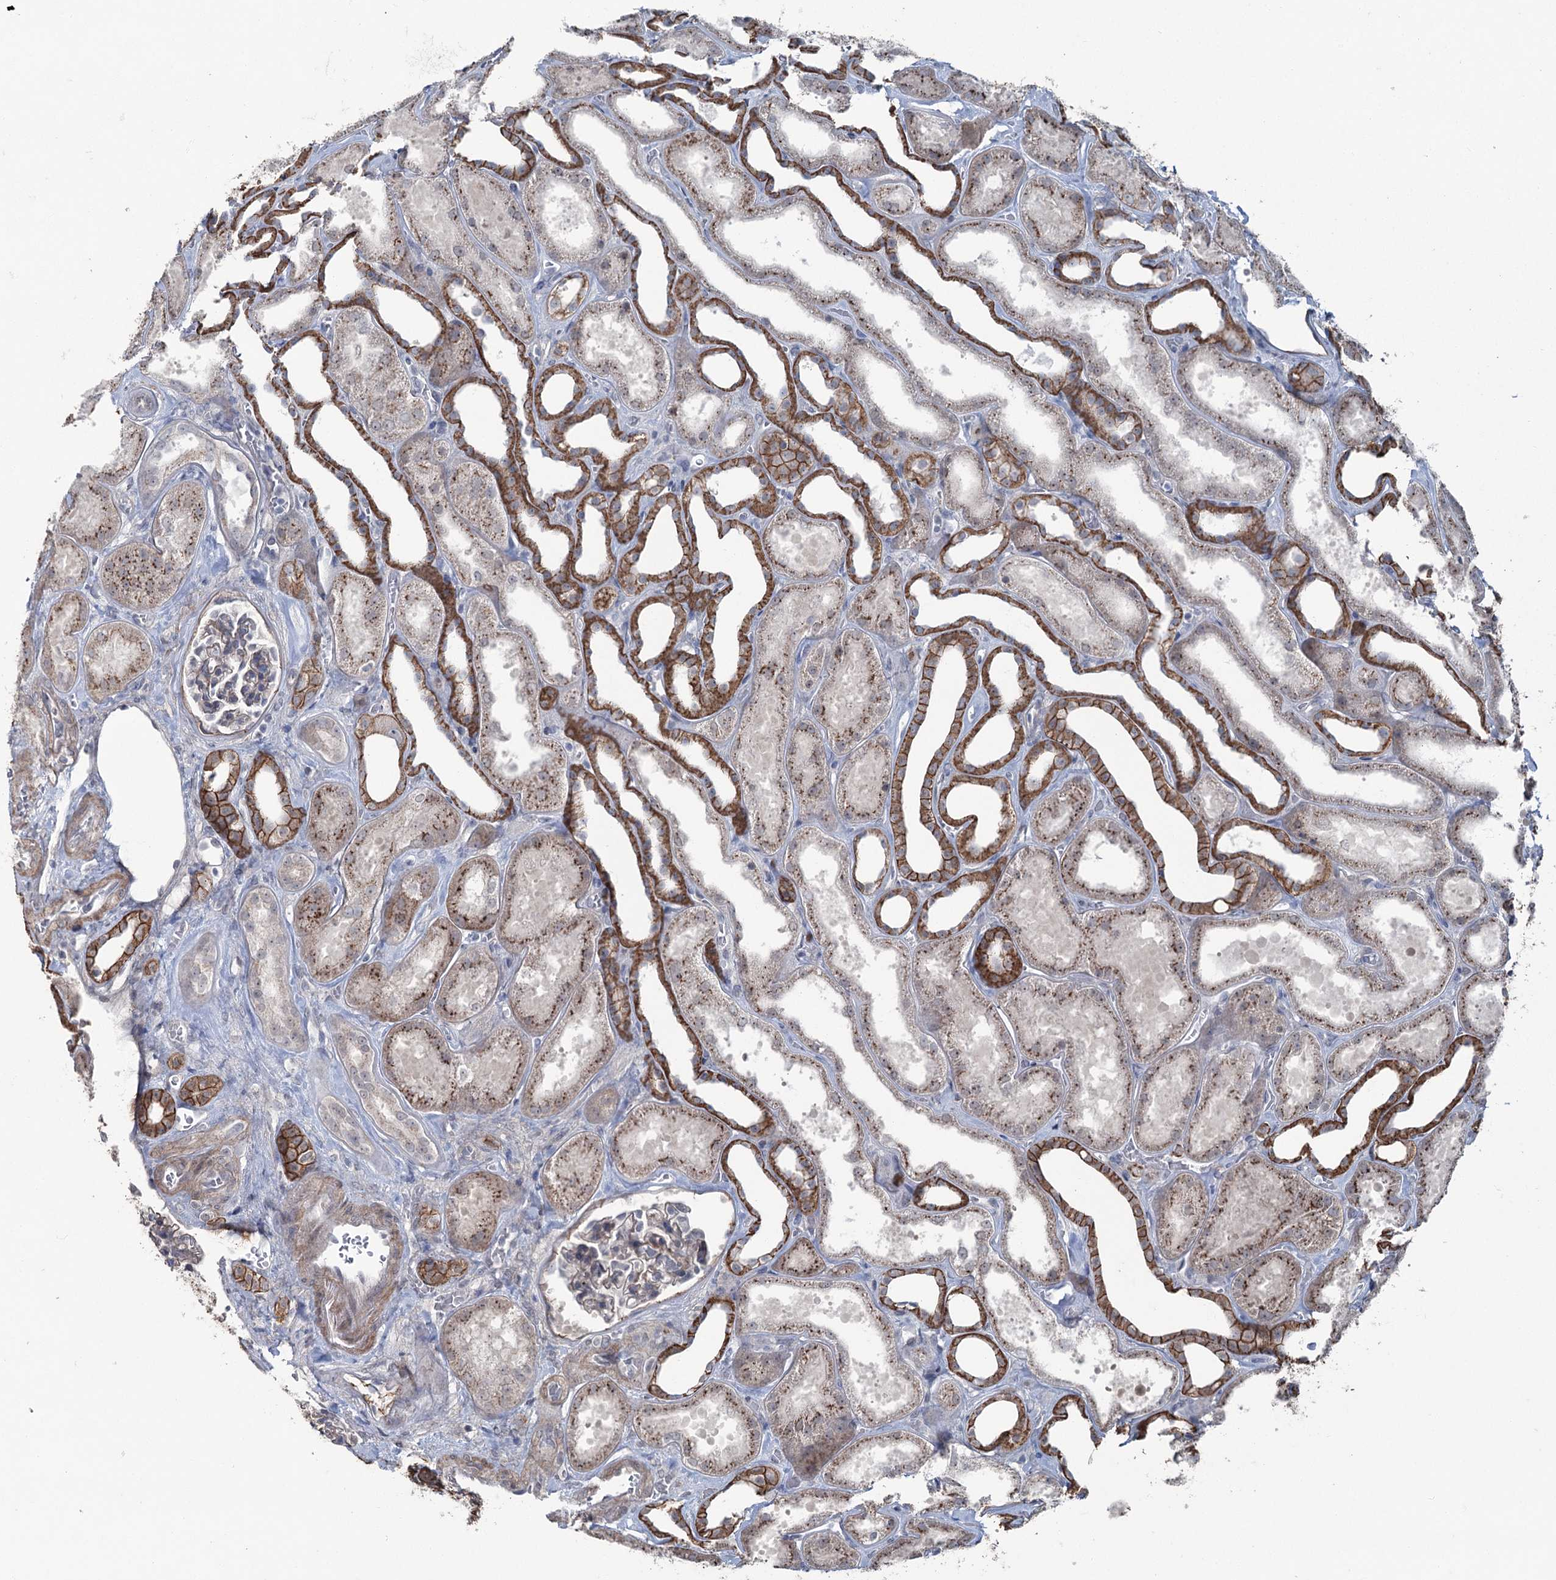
{"staining": {"intensity": "weak", "quantity": "25%-75%", "location": "cytoplasmic/membranous"}, "tissue": "kidney", "cell_type": "Cells in glomeruli", "image_type": "normal", "snomed": [{"axis": "morphology", "description": "Normal tissue, NOS"}, {"axis": "morphology", "description": "Adenocarcinoma, NOS"}, {"axis": "topography", "description": "Kidney"}], "caption": "Normal kidney shows weak cytoplasmic/membranous staining in about 25%-75% of cells in glomeruli Immunohistochemistry (ihc) stains the protein in brown and the nuclei are stained blue..", "gene": "FAM120B", "patient": {"sex": "female", "age": 68}}